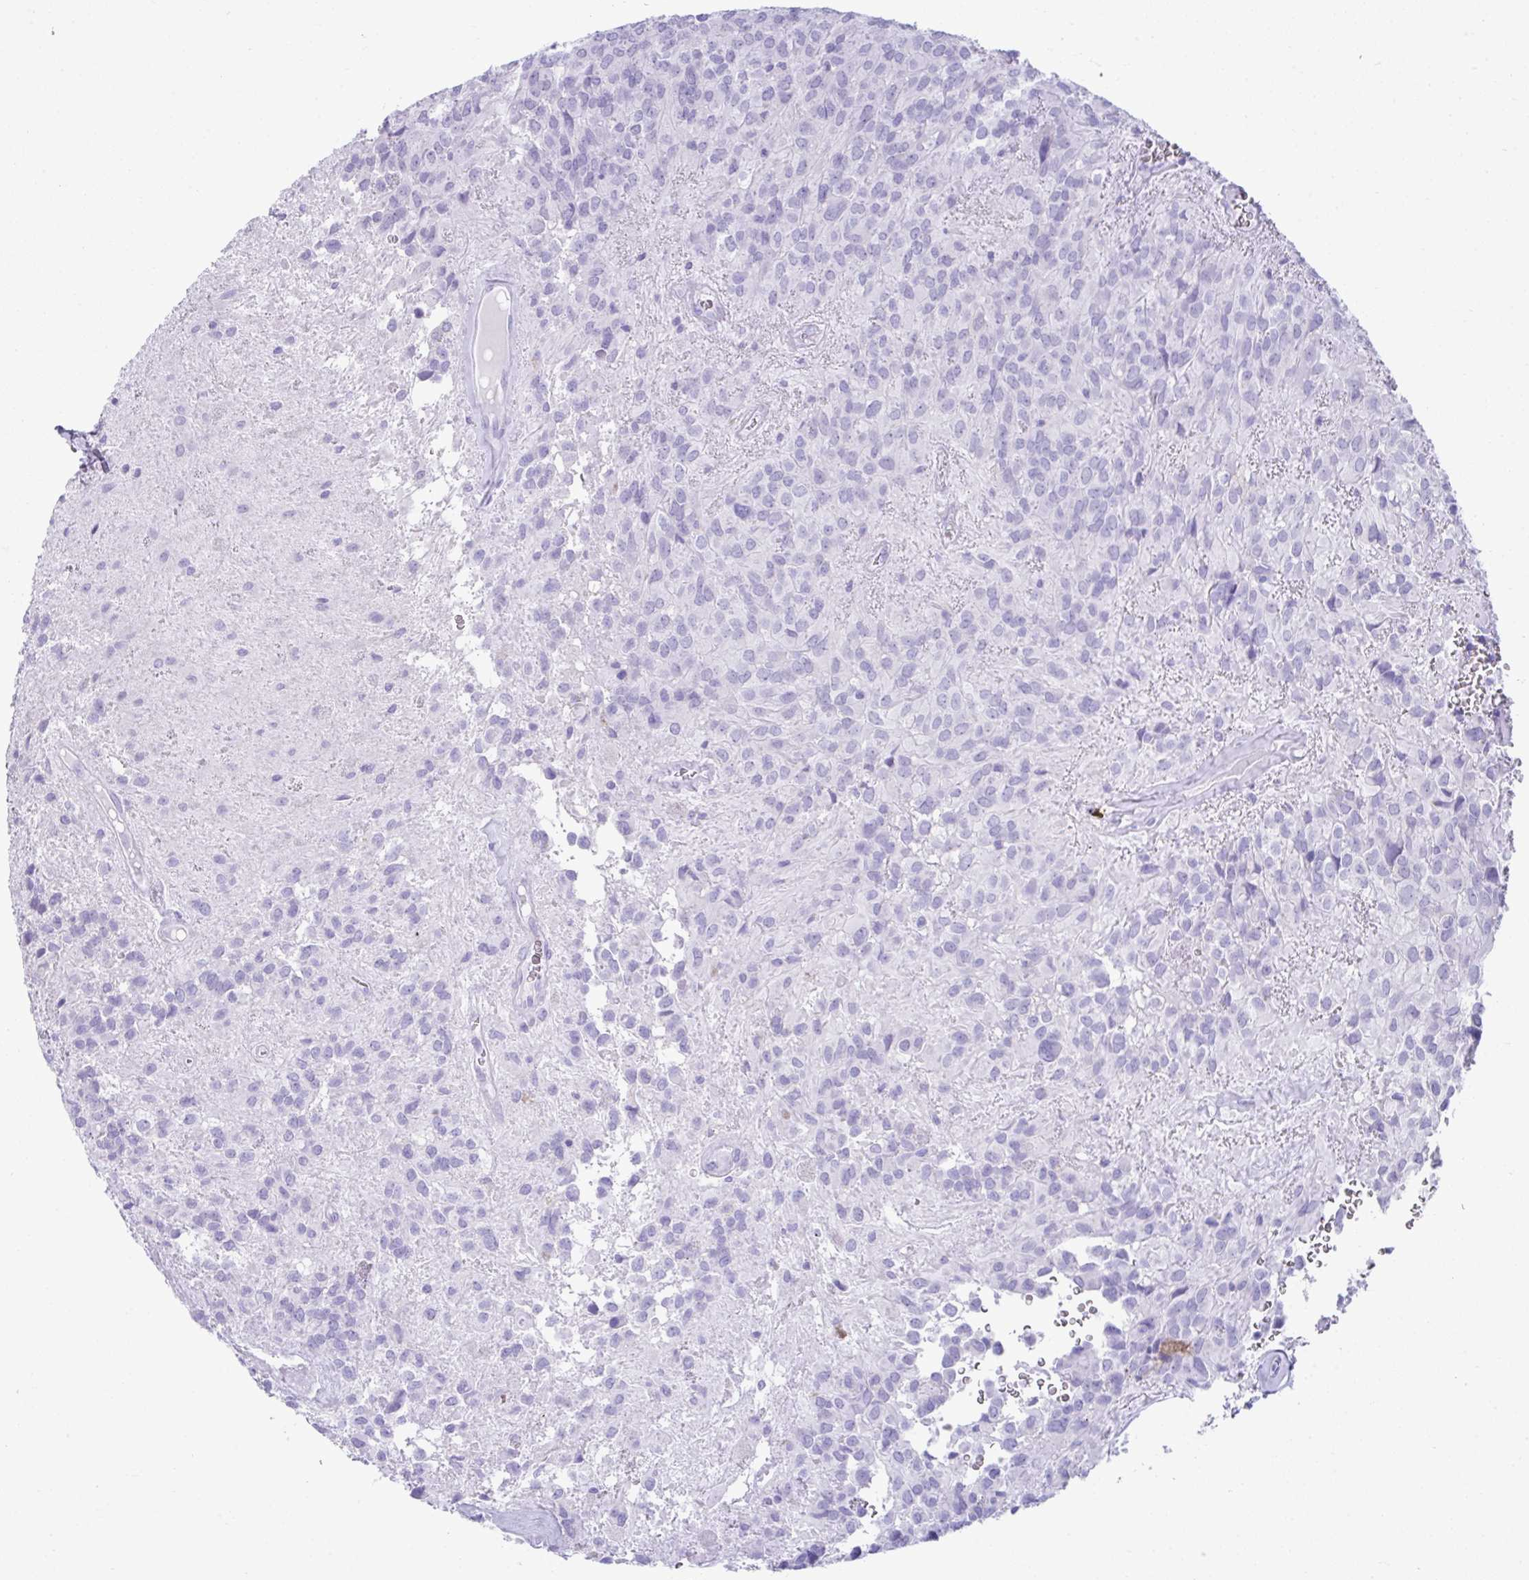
{"staining": {"intensity": "negative", "quantity": "none", "location": "none"}, "tissue": "glioma", "cell_type": "Tumor cells", "image_type": "cancer", "snomed": [{"axis": "morphology", "description": "Glioma, malignant, Low grade"}, {"axis": "topography", "description": "Brain"}], "caption": "There is no significant positivity in tumor cells of malignant glioma (low-grade).", "gene": "PSCA", "patient": {"sex": "male", "age": 56}}